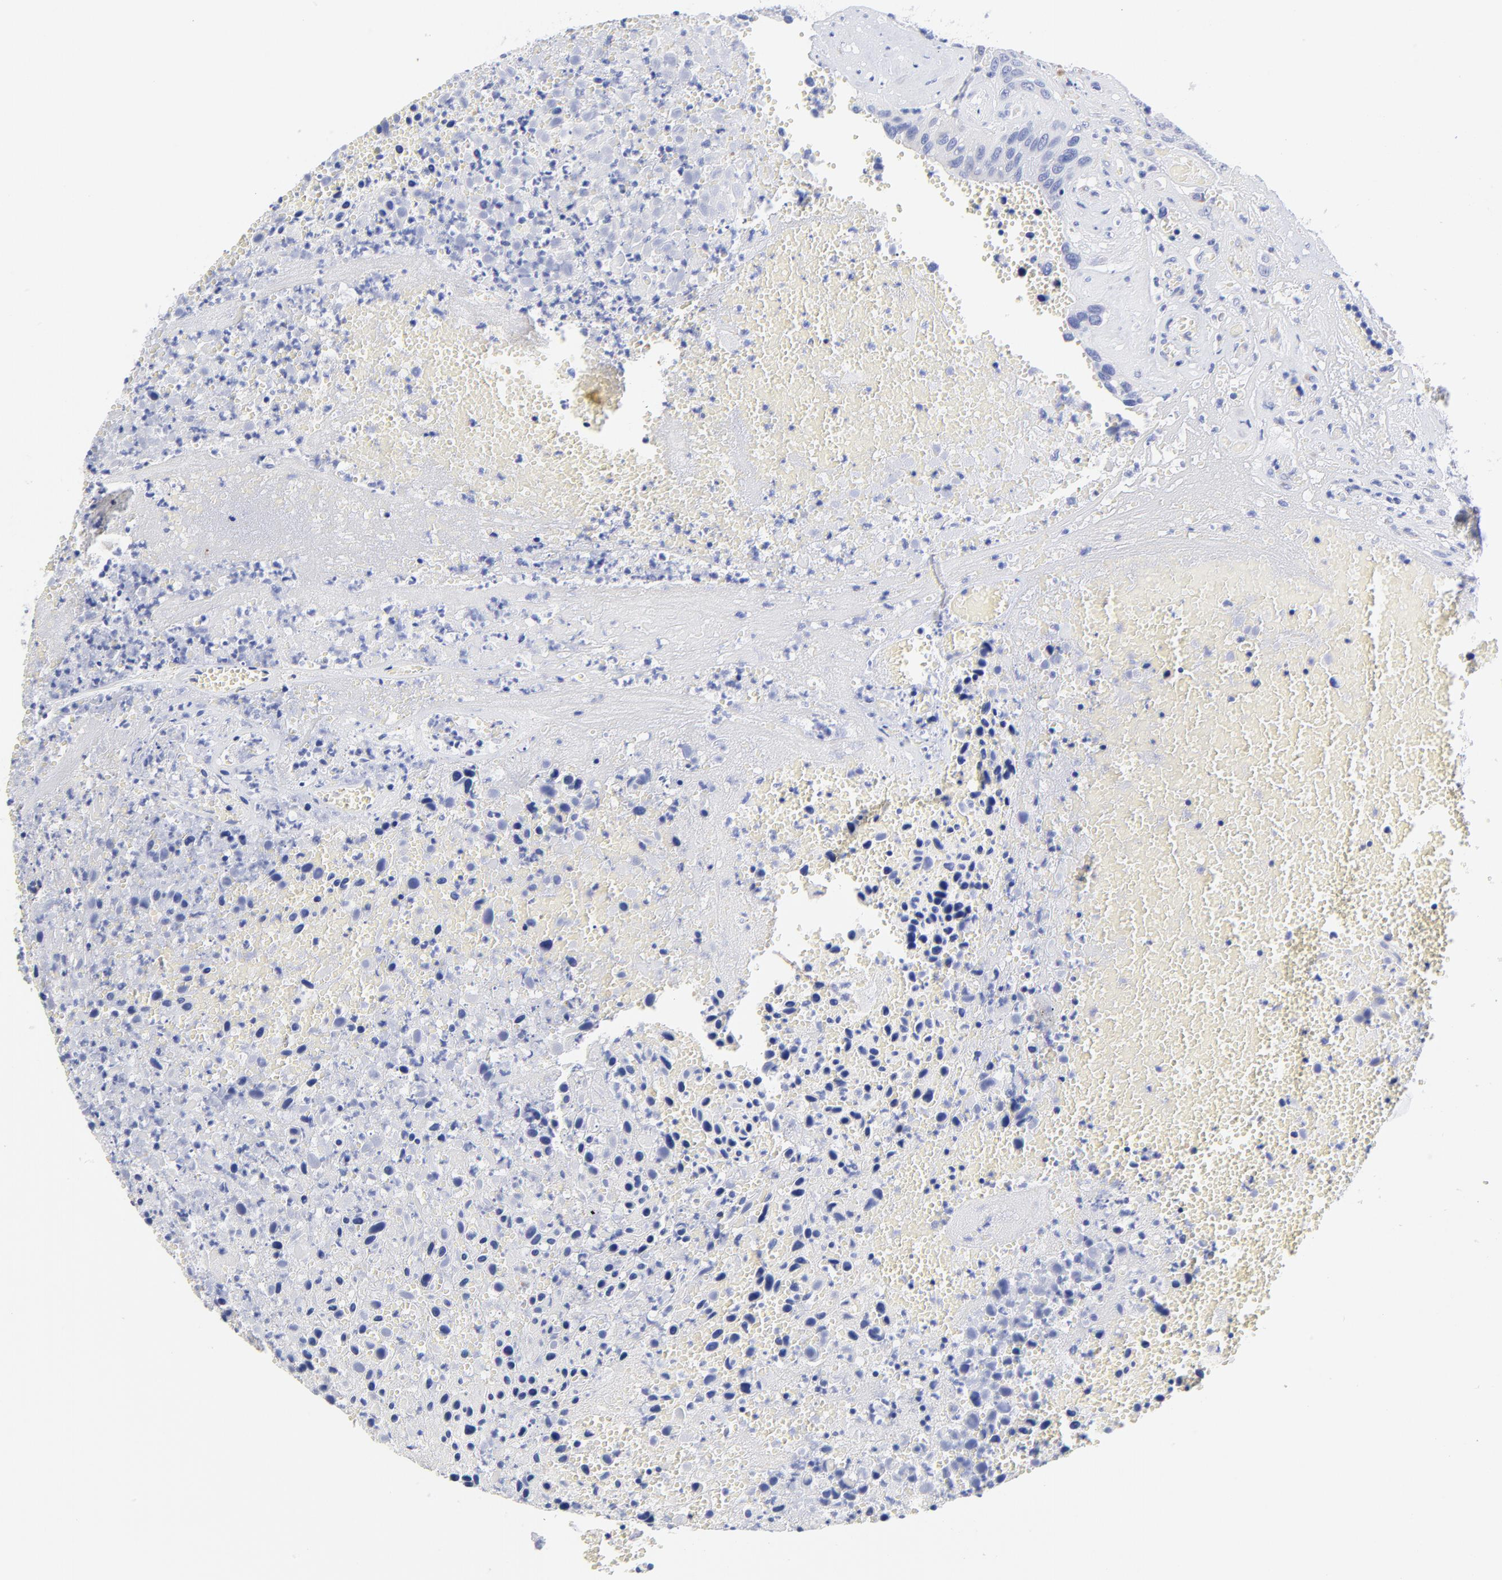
{"staining": {"intensity": "negative", "quantity": "none", "location": "none"}, "tissue": "urothelial cancer", "cell_type": "Tumor cells", "image_type": "cancer", "snomed": [{"axis": "morphology", "description": "Urothelial carcinoma, High grade"}, {"axis": "topography", "description": "Urinary bladder"}], "caption": "Histopathology image shows no significant protein expression in tumor cells of high-grade urothelial carcinoma.", "gene": "LAX1", "patient": {"sex": "male", "age": 66}}